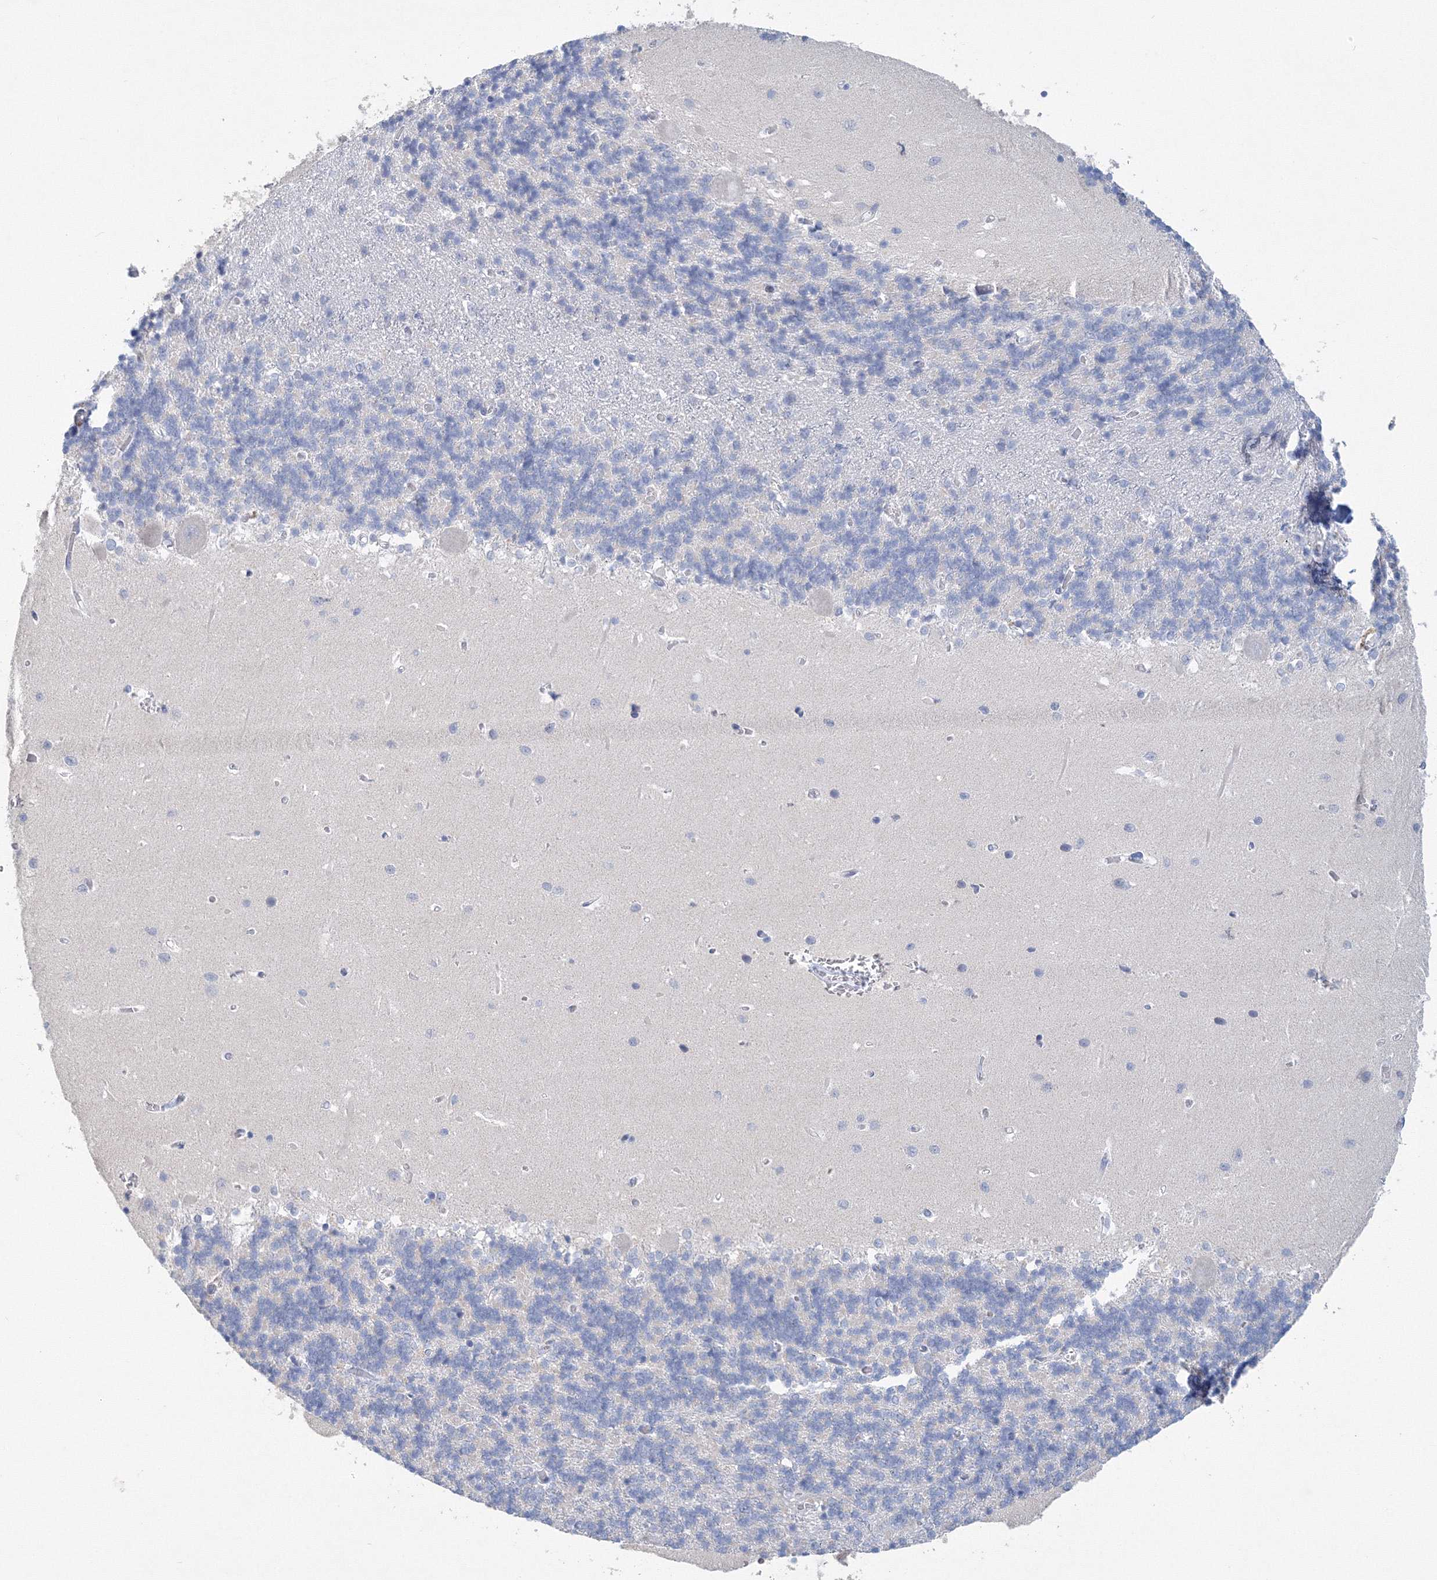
{"staining": {"intensity": "negative", "quantity": "none", "location": "none"}, "tissue": "cerebellum", "cell_type": "Cells in granular layer", "image_type": "normal", "snomed": [{"axis": "morphology", "description": "Normal tissue, NOS"}, {"axis": "topography", "description": "Cerebellum"}], "caption": "IHC of normal human cerebellum exhibits no expression in cells in granular layer. The staining is performed using DAB brown chromogen with nuclei counter-stained in using hematoxylin.", "gene": "OSBPL6", "patient": {"sex": "male", "age": 37}}